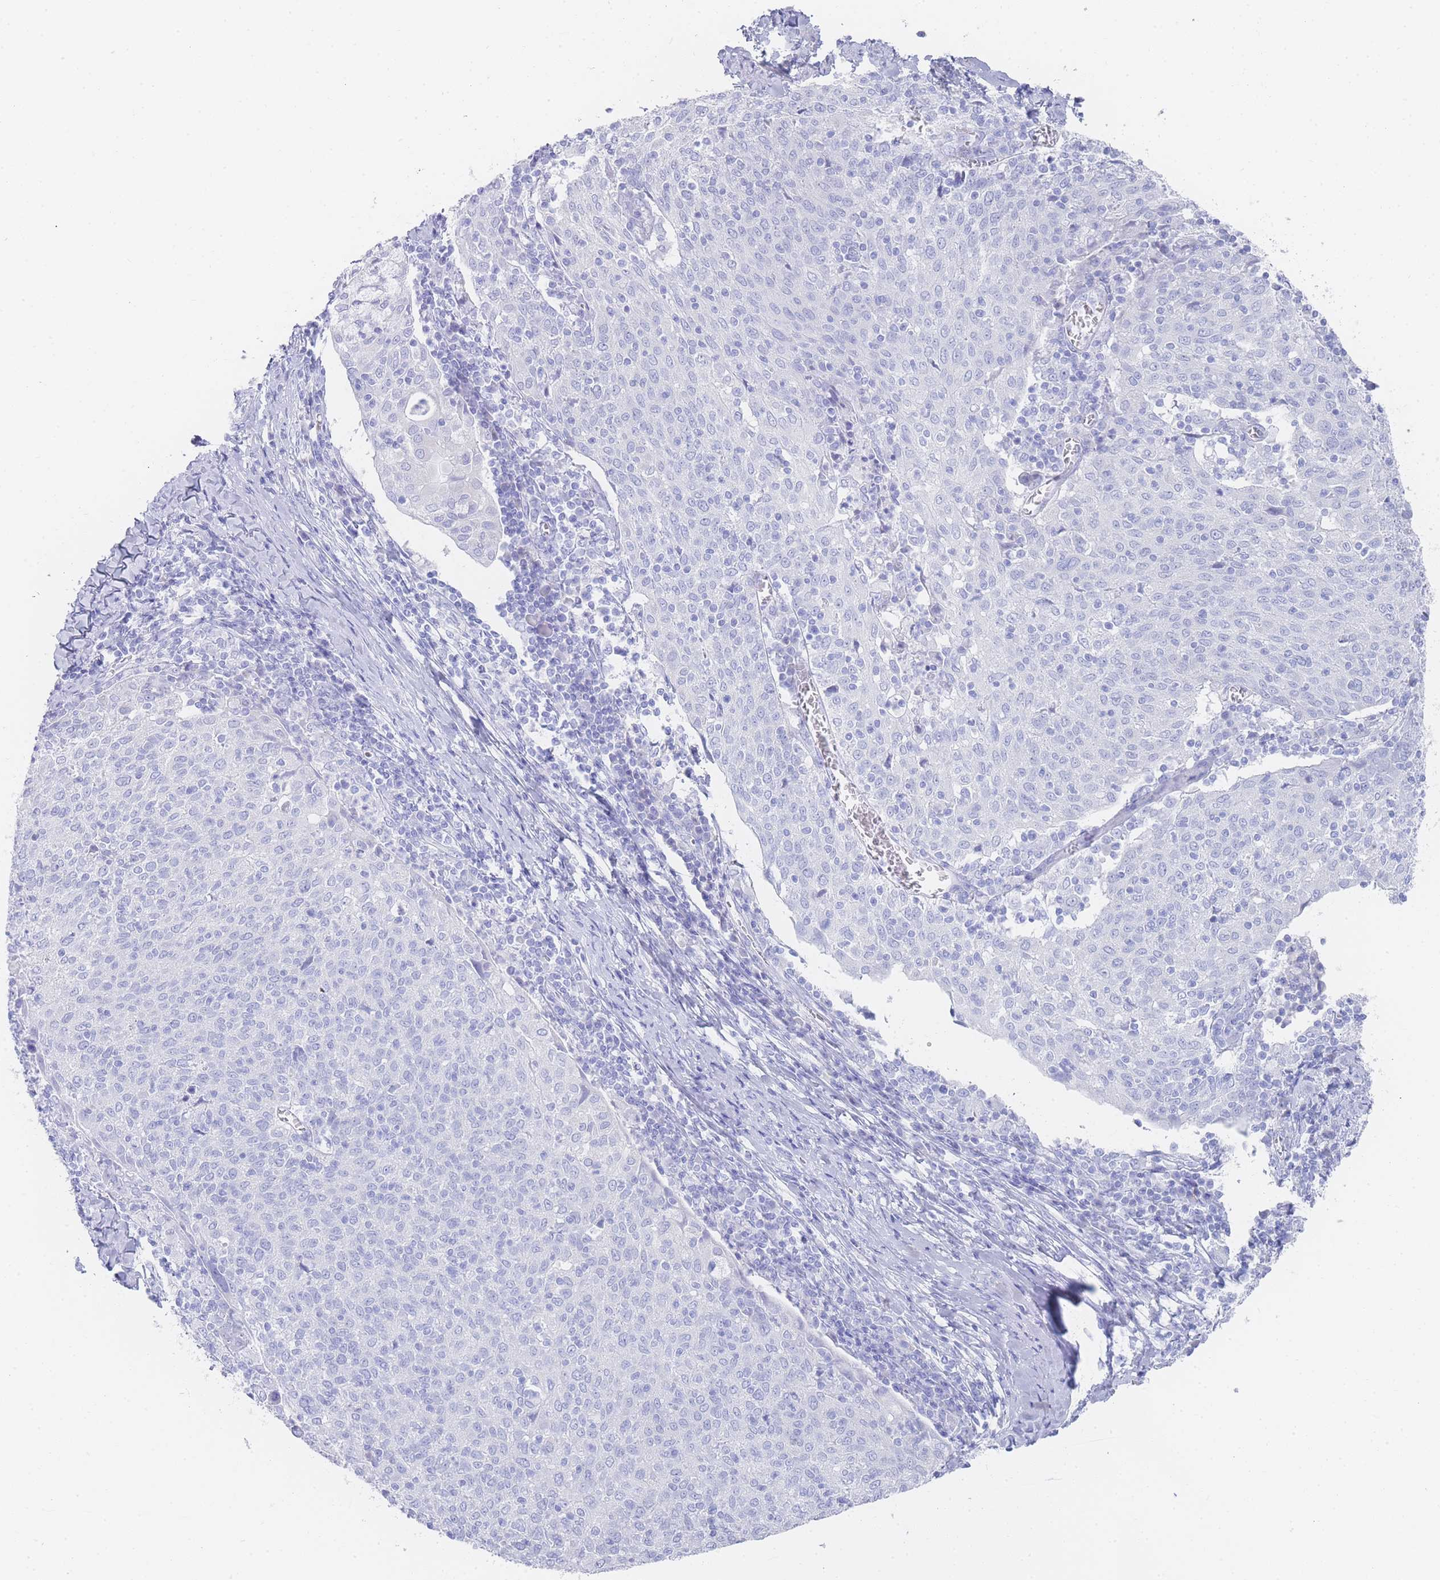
{"staining": {"intensity": "negative", "quantity": "none", "location": "none"}, "tissue": "cervical cancer", "cell_type": "Tumor cells", "image_type": "cancer", "snomed": [{"axis": "morphology", "description": "Squamous cell carcinoma, NOS"}, {"axis": "topography", "description": "Cervix"}], "caption": "IHC of human squamous cell carcinoma (cervical) demonstrates no staining in tumor cells.", "gene": "LRRC37A", "patient": {"sex": "female", "age": 52}}